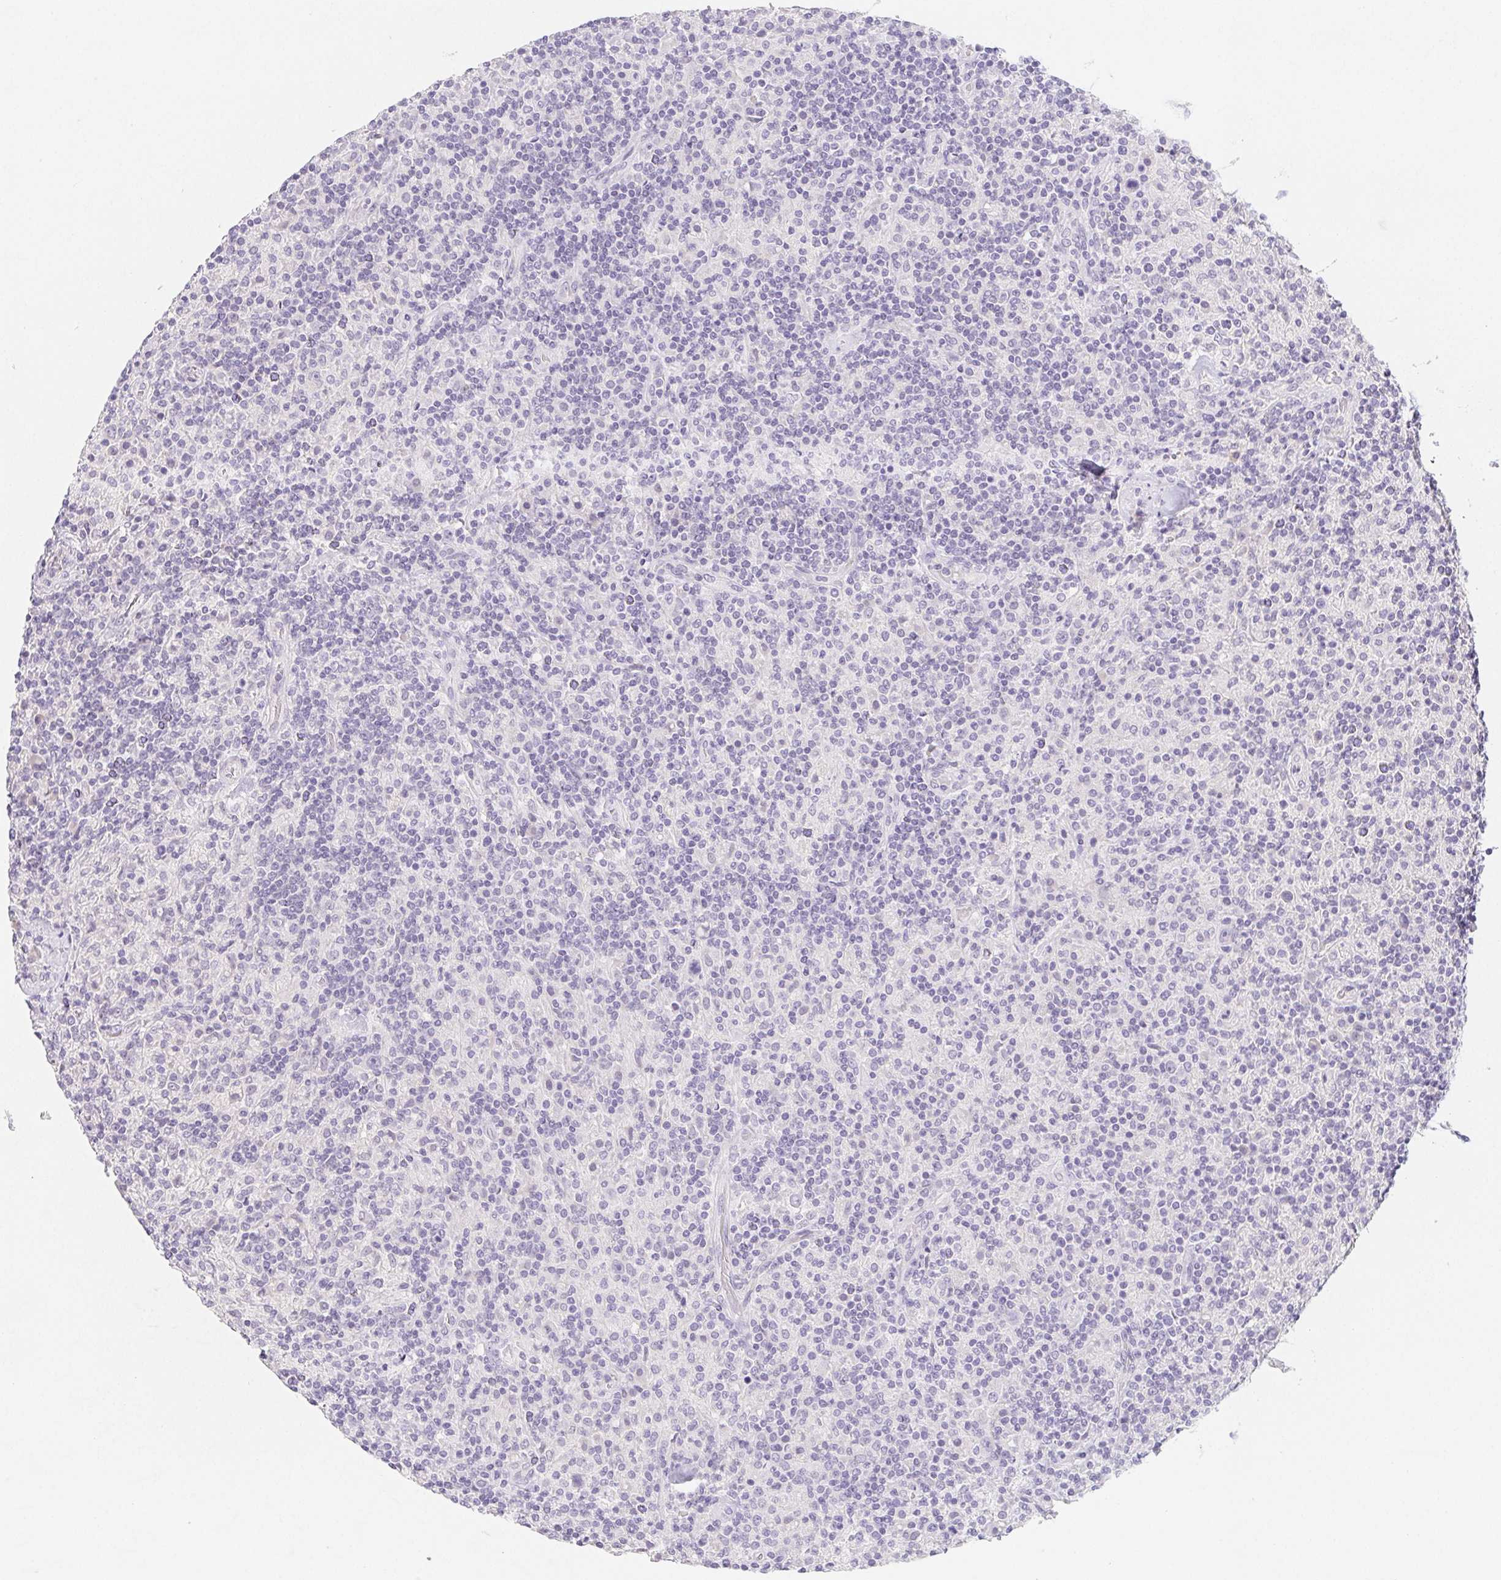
{"staining": {"intensity": "negative", "quantity": "none", "location": "none"}, "tissue": "lymphoma", "cell_type": "Tumor cells", "image_type": "cancer", "snomed": [{"axis": "morphology", "description": "Hodgkin's disease, NOS"}, {"axis": "topography", "description": "Lymph node"}], "caption": "Hodgkin's disease was stained to show a protein in brown. There is no significant positivity in tumor cells.", "gene": "ZBBX", "patient": {"sex": "male", "age": 70}}